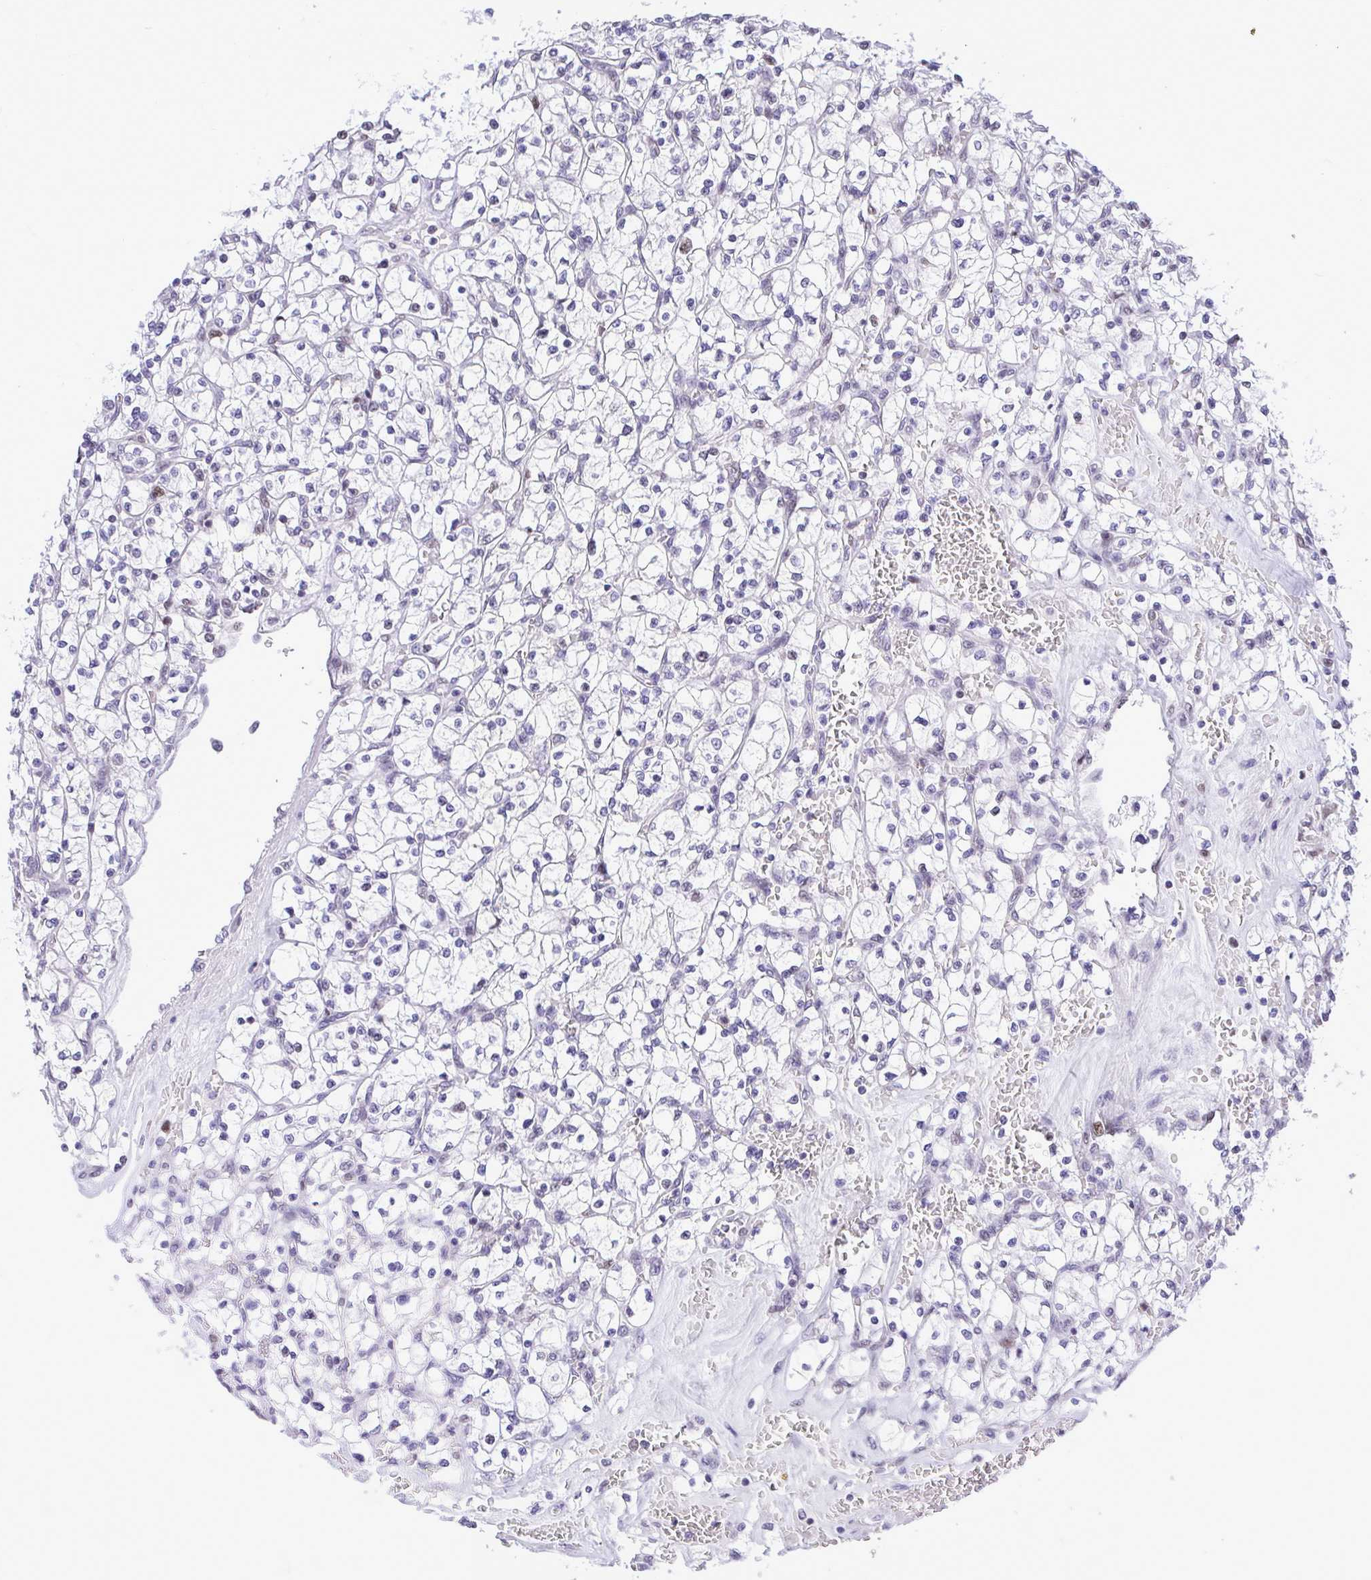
{"staining": {"intensity": "negative", "quantity": "none", "location": "none"}, "tissue": "renal cancer", "cell_type": "Tumor cells", "image_type": "cancer", "snomed": [{"axis": "morphology", "description": "Adenocarcinoma, NOS"}, {"axis": "topography", "description": "Kidney"}], "caption": "Image shows no protein positivity in tumor cells of adenocarcinoma (renal) tissue.", "gene": "C1QL2", "patient": {"sex": "female", "age": 64}}